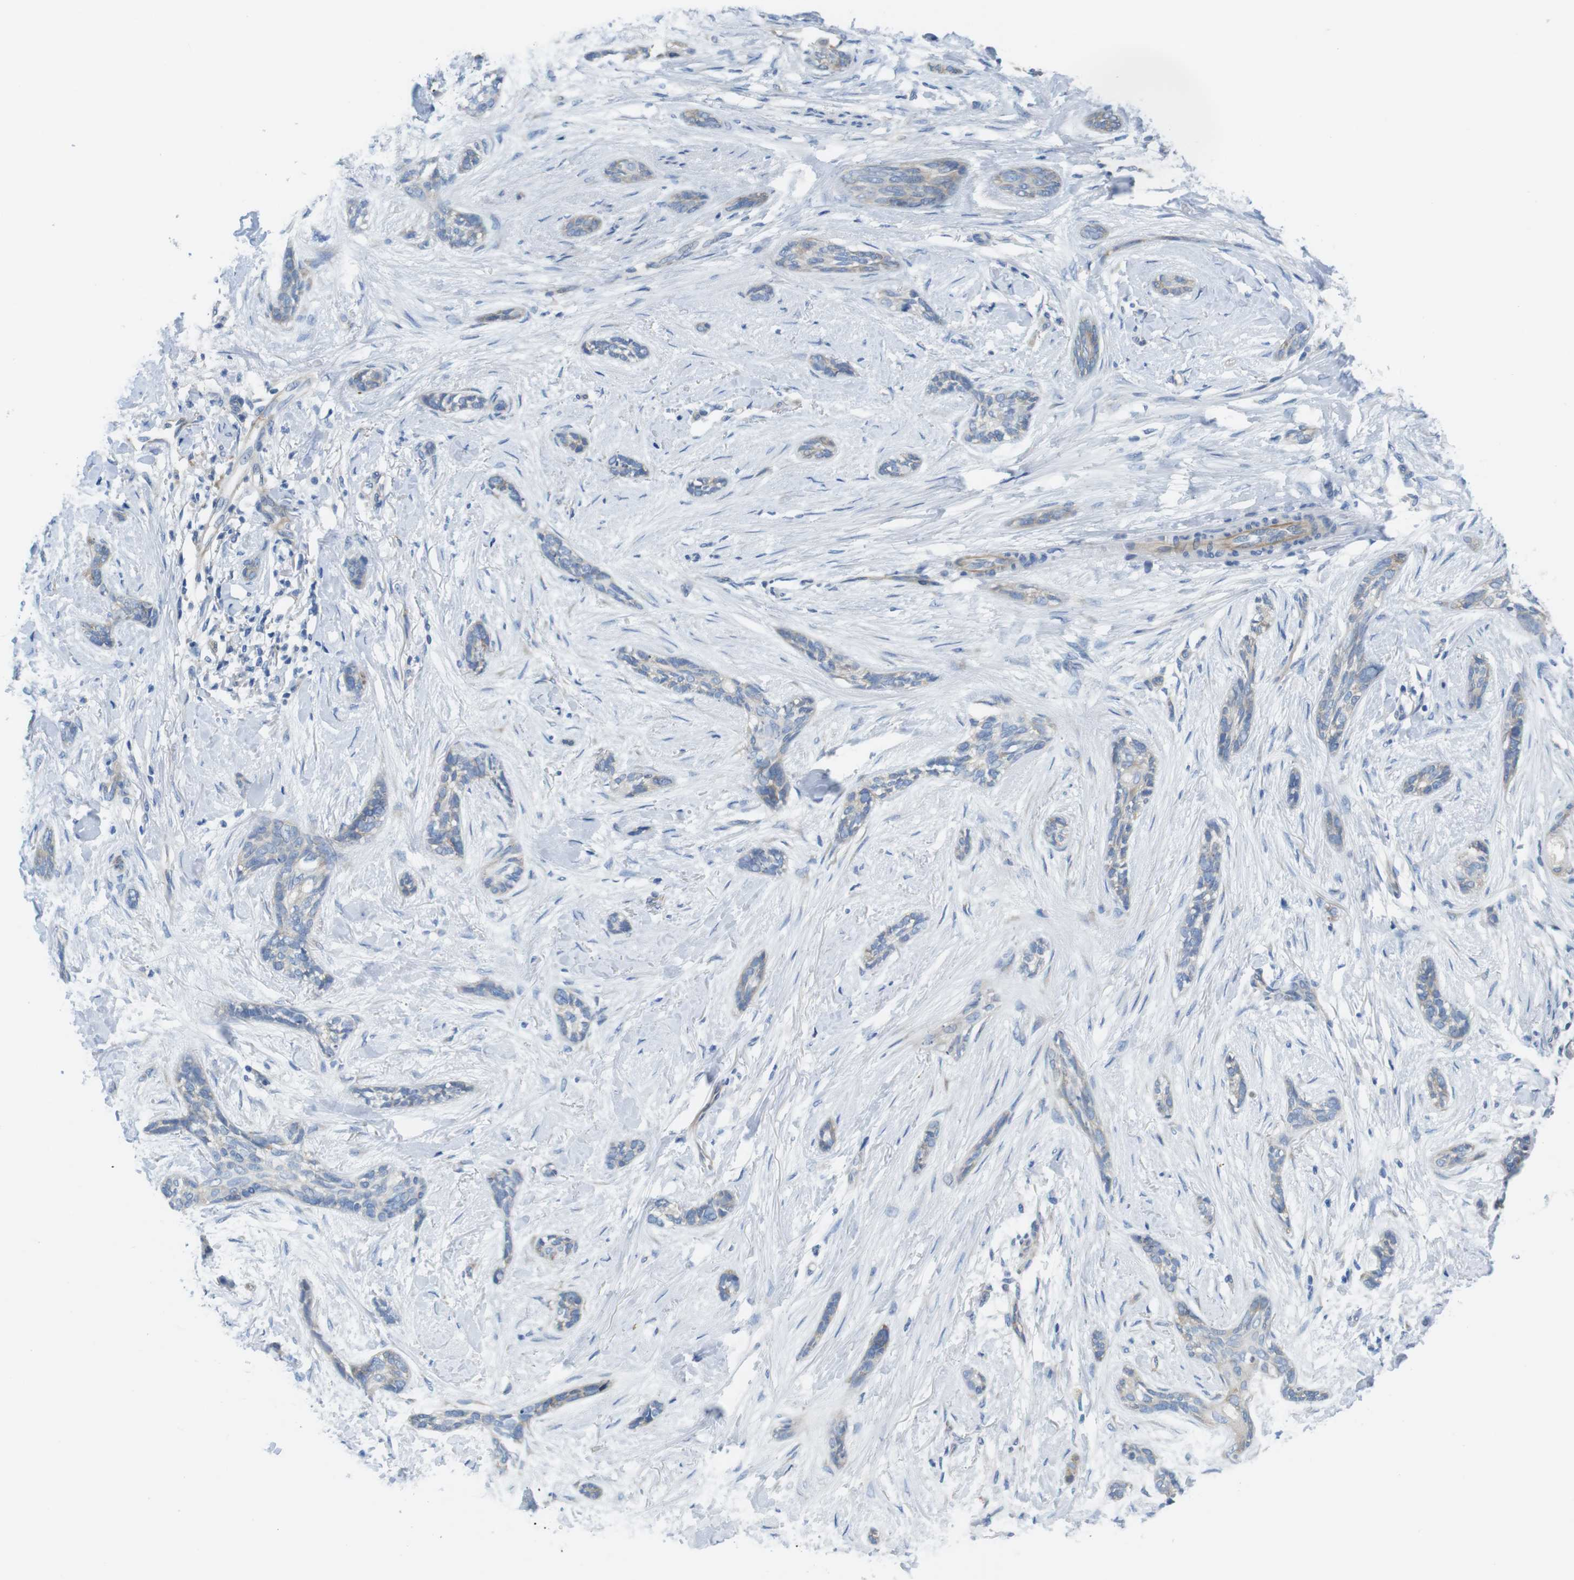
{"staining": {"intensity": "weak", "quantity": "25%-75%", "location": "cytoplasmic/membranous"}, "tissue": "skin cancer", "cell_type": "Tumor cells", "image_type": "cancer", "snomed": [{"axis": "morphology", "description": "Basal cell carcinoma"}, {"axis": "morphology", "description": "Adnexal tumor, benign"}, {"axis": "topography", "description": "Skin"}], "caption": "Approximately 25%-75% of tumor cells in benign adnexal tumor (skin) display weak cytoplasmic/membranous protein positivity as visualized by brown immunohistochemical staining.", "gene": "TMEM234", "patient": {"sex": "female", "age": 42}}